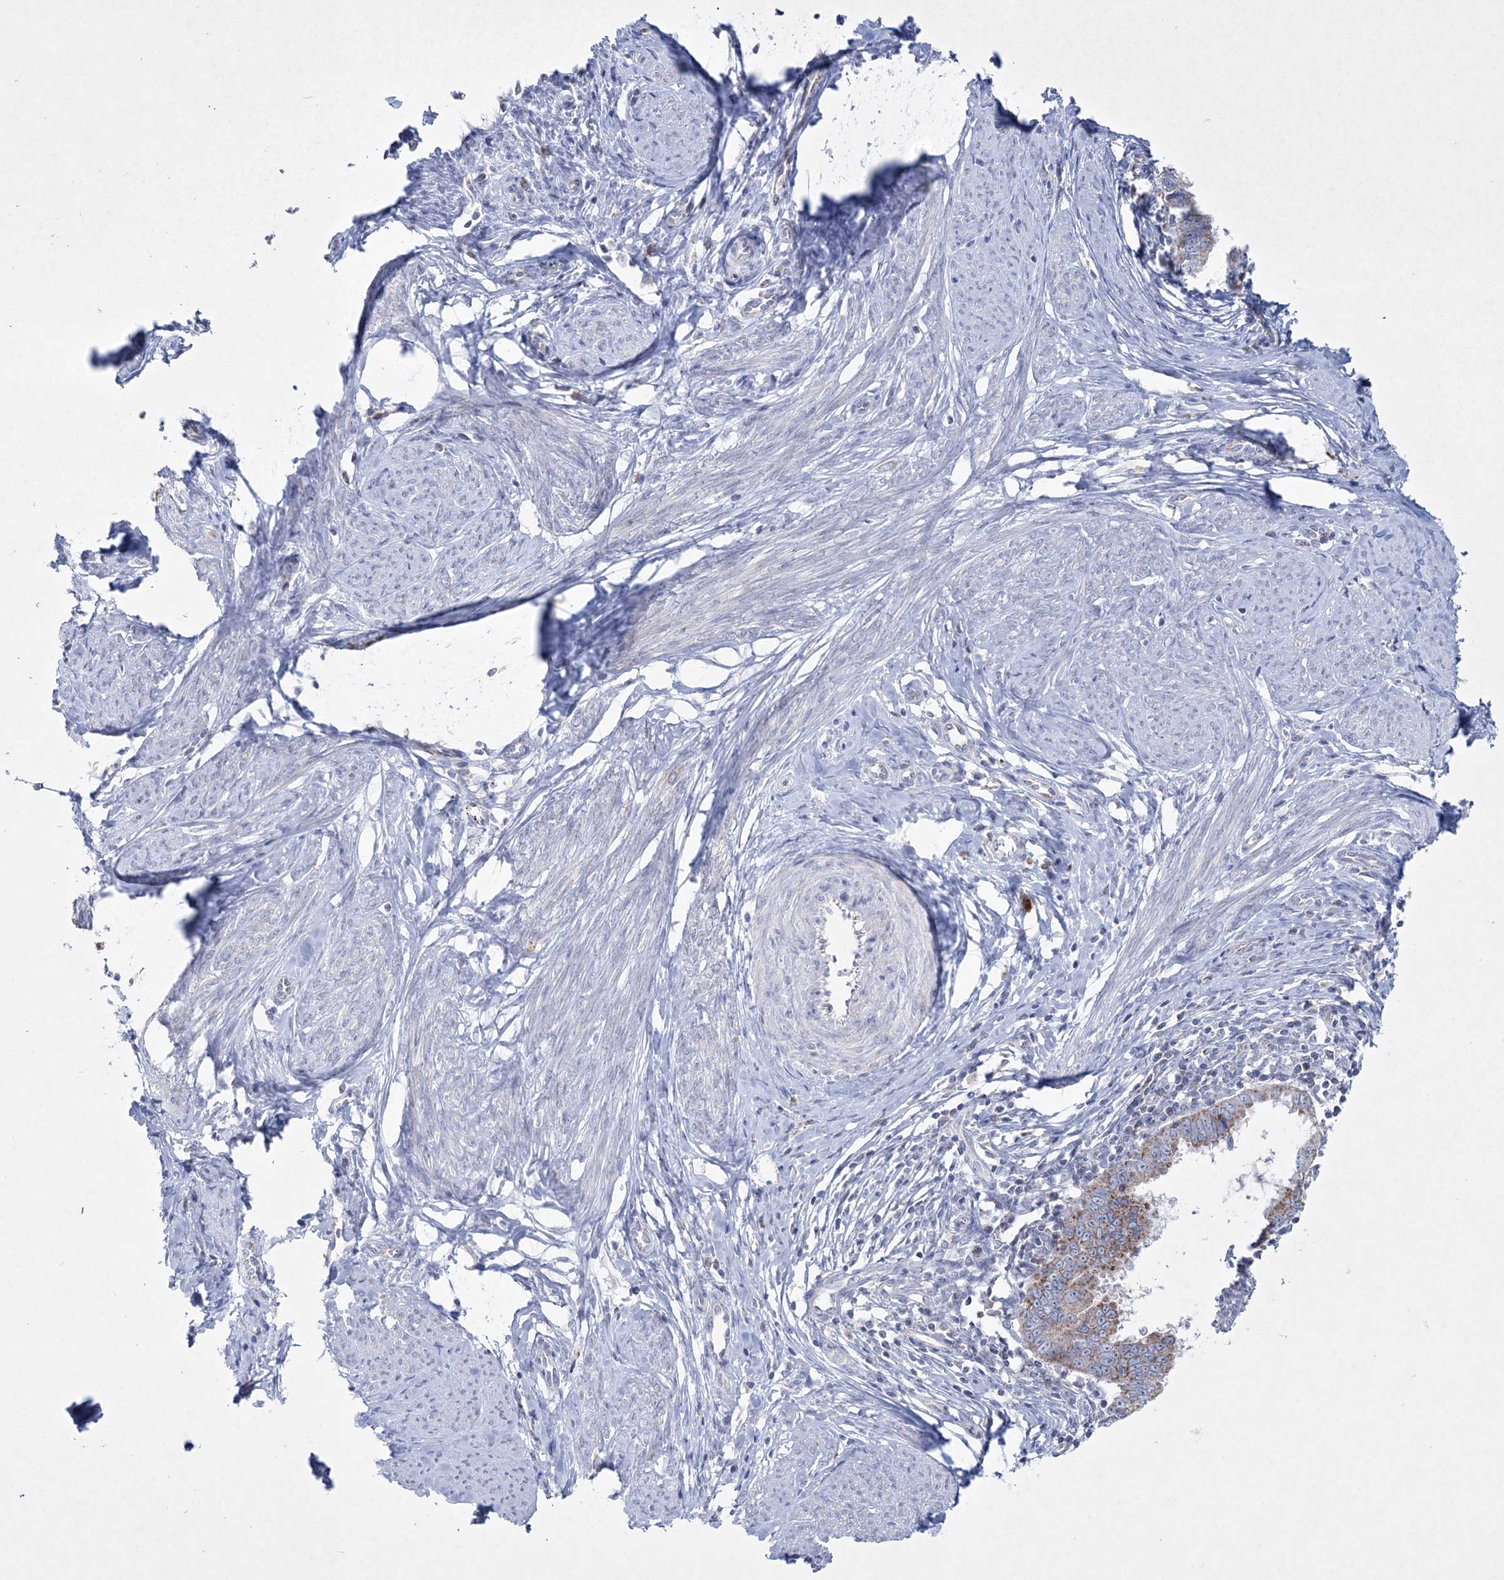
{"staining": {"intensity": "moderate", "quantity": ">75%", "location": "cytoplasmic/membranous"}, "tissue": "cervical cancer", "cell_type": "Tumor cells", "image_type": "cancer", "snomed": [{"axis": "morphology", "description": "Adenocarcinoma, NOS"}, {"axis": "topography", "description": "Cervix"}], "caption": "This histopathology image reveals immunohistochemistry staining of human cervical adenocarcinoma, with medium moderate cytoplasmic/membranous positivity in about >75% of tumor cells.", "gene": "CES4A", "patient": {"sex": "female", "age": 36}}